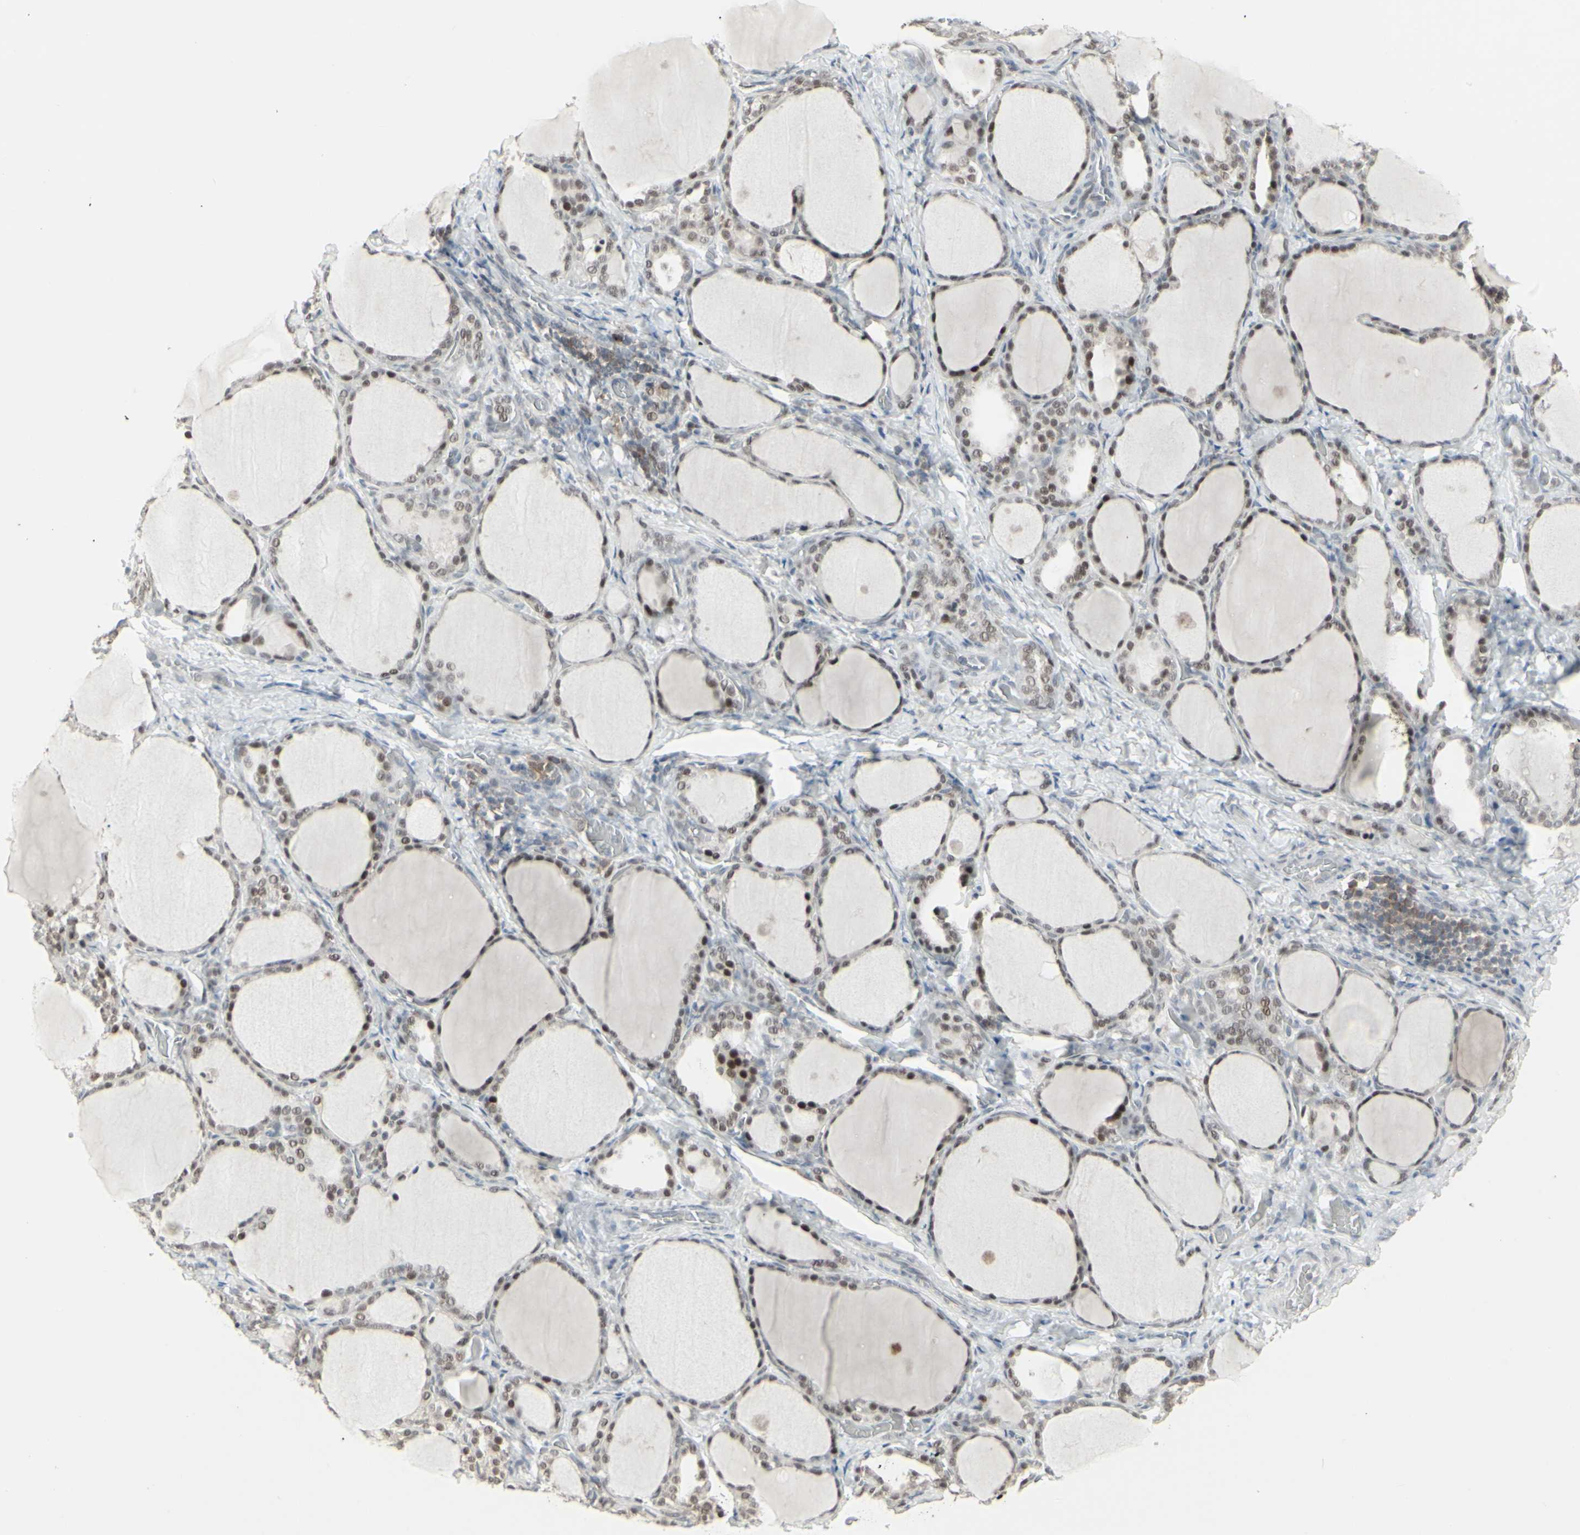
{"staining": {"intensity": "moderate", "quantity": "25%-75%", "location": "nuclear"}, "tissue": "thyroid gland", "cell_type": "Glandular cells", "image_type": "normal", "snomed": [{"axis": "morphology", "description": "Normal tissue, NOS"}, {"axis": "morphology", "description": "Papillary adenocarcinoma, NOS"}, {"axis": "topography", "description": "Thyroid gland"}], "caption": "Glandular cells show moderate nuclear staining in approximately 25%-75% of cells in unremarkable thyroid gland. (Stains: DAB in brown, nuclei in blue, Microscopy: brightfield microscopy at high magnification).", "gene": "SAMSN1", "patient": {"sex": "female", "age": 30}}